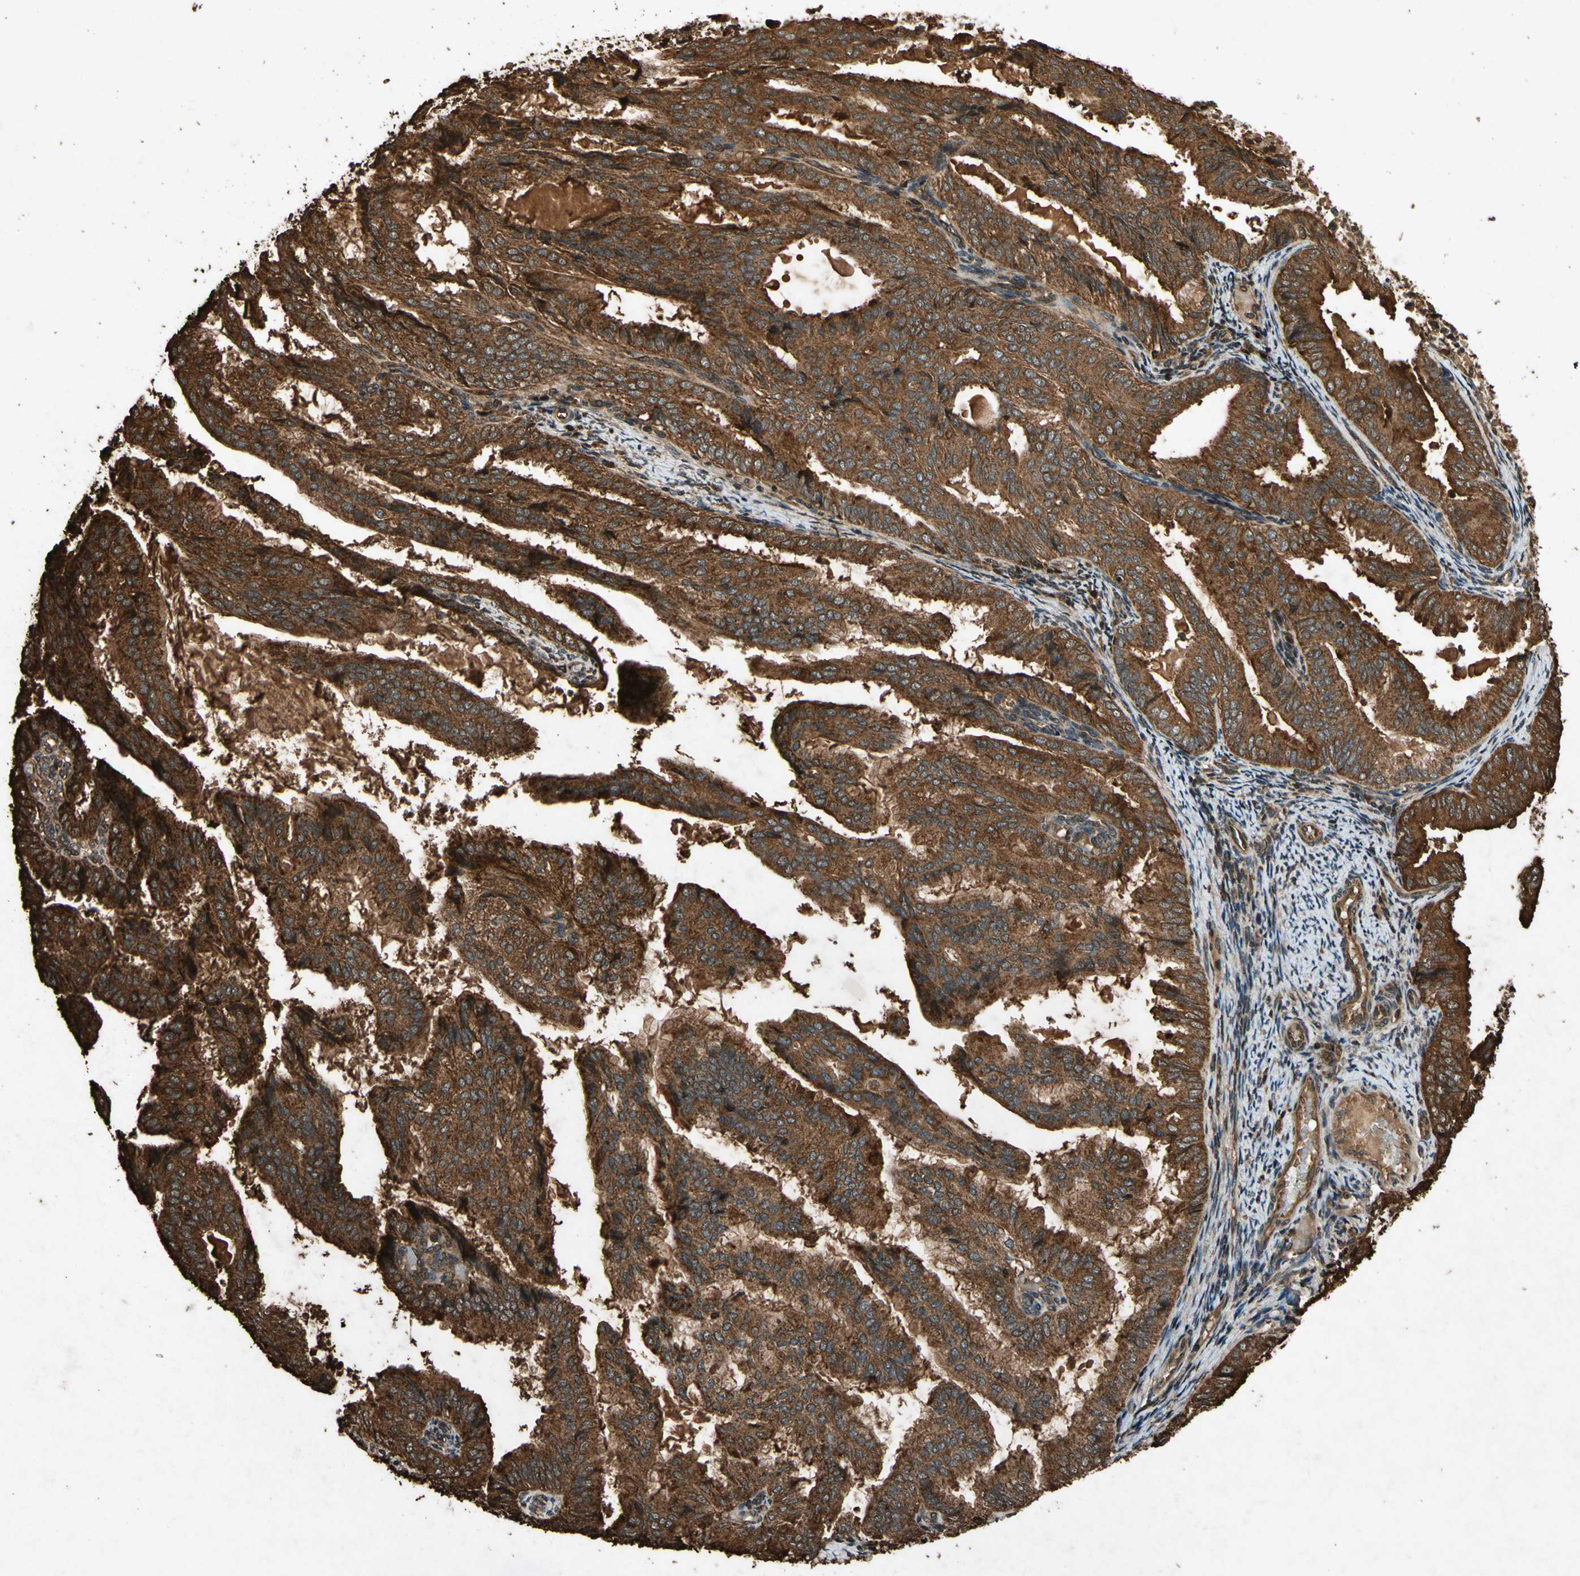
{"staining": {"intensity": "strong", "quantity": ">75%", "location": "cytoplasmic/membranous"}, "tissue": "endometrial cancer", "cell_type": "Tumor cells", "image_type": "cancer", "snomed": [{"axis": "morphology", "description": "Adenocarcinoma, NOS"}, {"axis": "topography", "description": "Endometrium"}], "caption": "Human endometrial adenocarcinoma stained with a brown dye shows strong cytoplasmic/membranous positive positivity in about >75% of tumor cells.", "gene": "TXN2", "patient": {"sex": "female", "age": 58}}